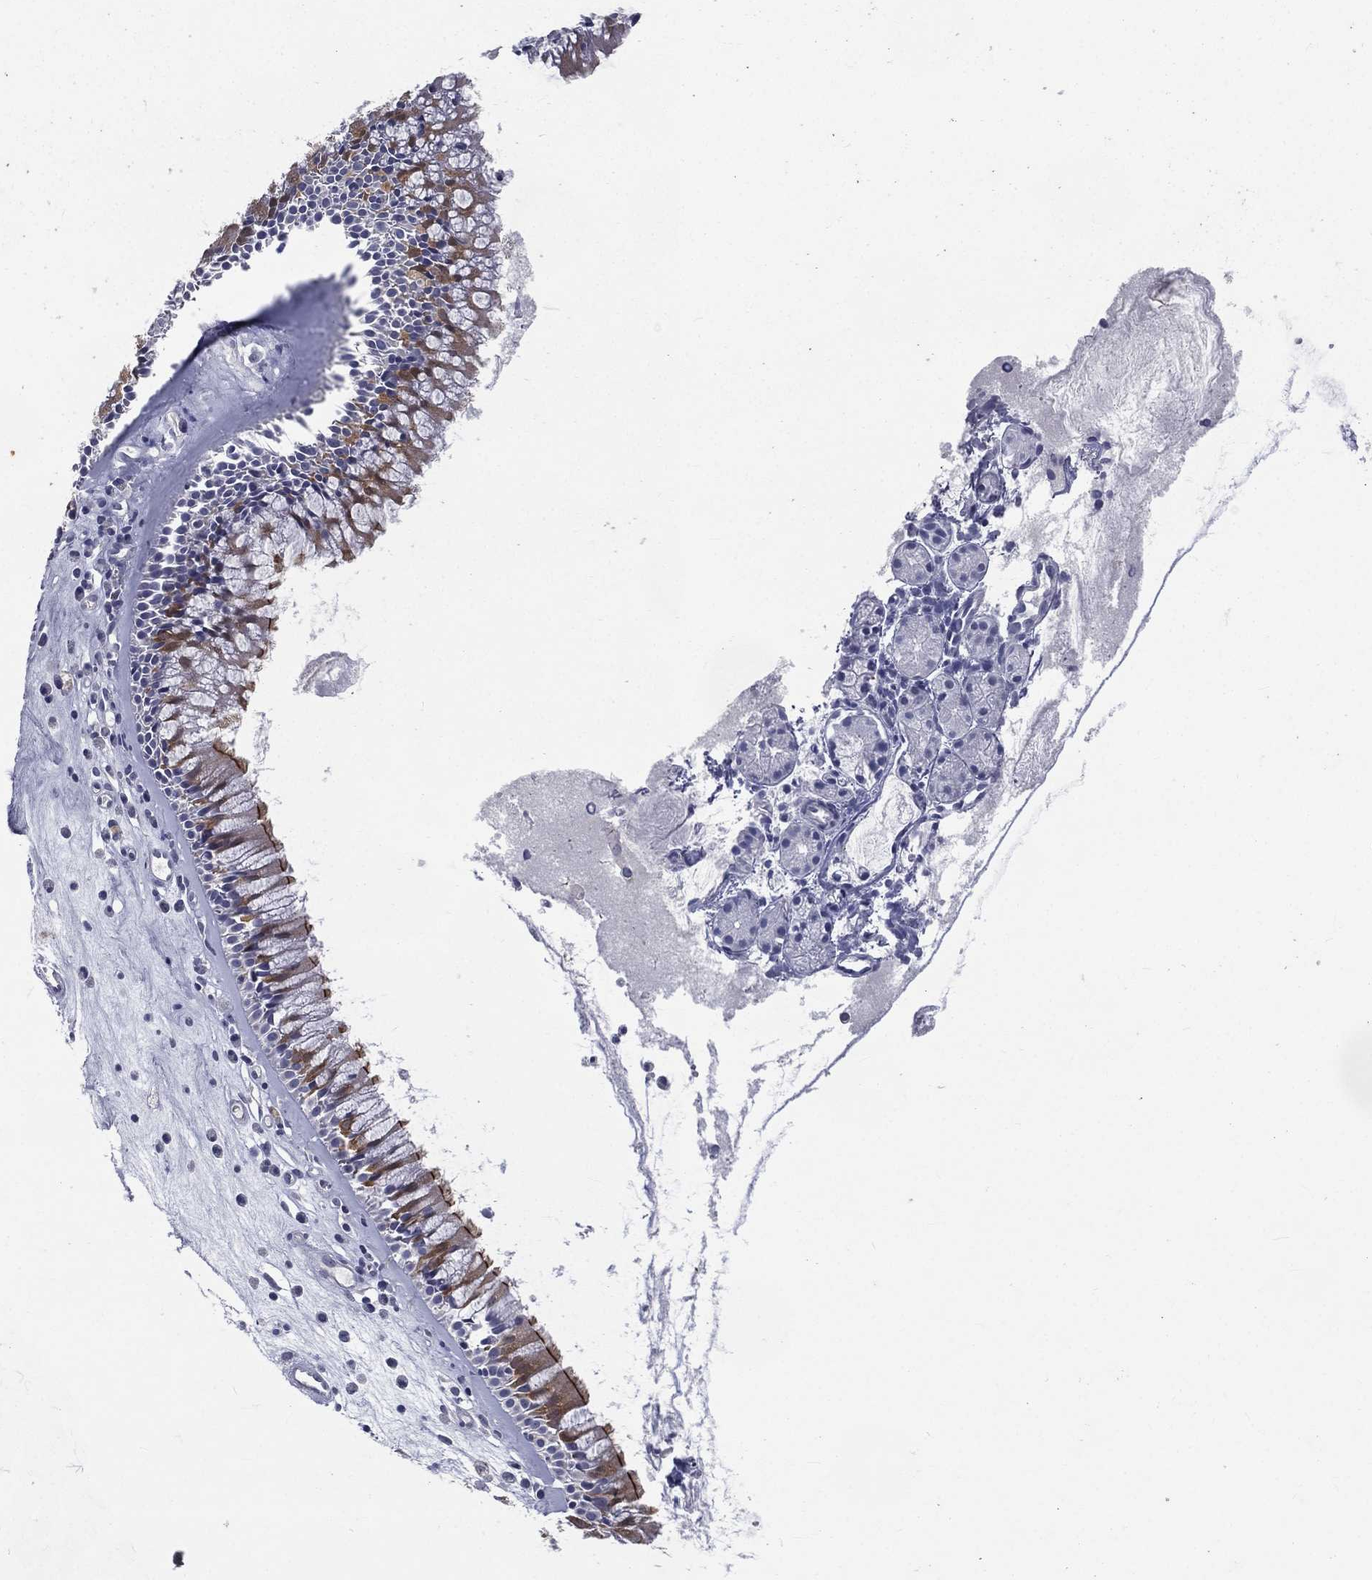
{"staining": {"intensity": "moderate", "quantity": "<25%", "location": "cytoplasmic/membranous"}, "tissue": "nasopharynx", "cell_type": "Respiratory epithelial cells", "image_type": "normal", "snomed": [{"axis": "morphology", "description": "Normal tissue, NOS"}, {"axis": "topography", "description": "Nasopharynx"}], "caption": "Human nasopharynx stained for a protein (brown) reveals moderate cytoplasmic/membranous positive expression in about <25% of respiratory epithelial cells.", "gene": "IFT27", "patient": {"sex": "male", "age": 57}}